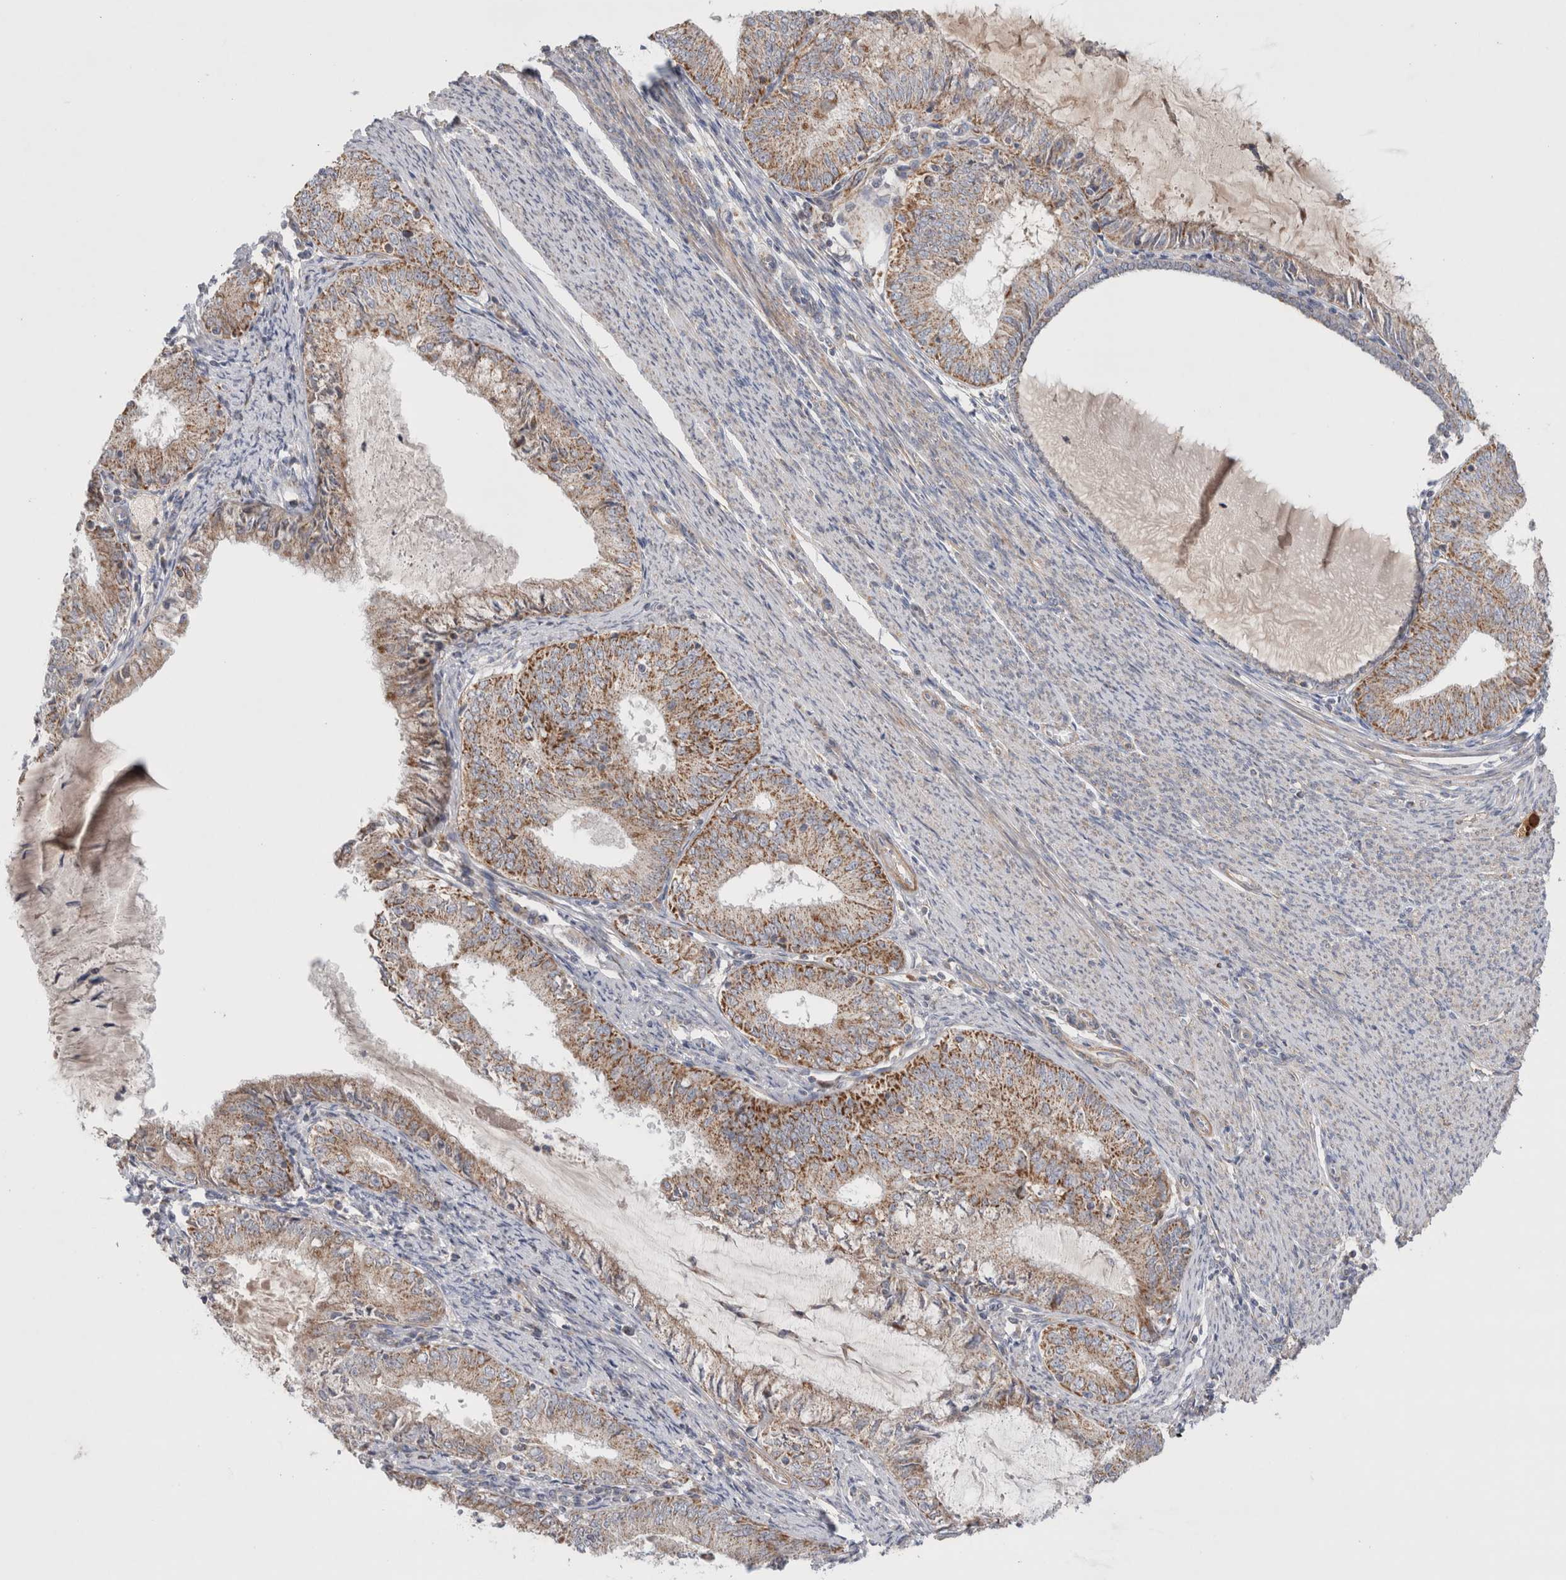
{"staining": {"intensity": "moderate", "quantity": ">75%", "location": "cytoplasmic/membranous"}, "tissue": "endometrial cancer", "cell_type": "Tumor cells", "image_type": "cancer", "snomed": [{"axis": "morphology", "description": "Adenocarcinoma, NOS"}, {"axis": "topography", "description": "Endometrium"}], "caption": "Immunohistochemical staining of human endometrial cancer (adenocarcinoma) shows moderate cytoplasmic/membranous protein positivity in about >75% of tumor cells.", "gene": "MRPS28", "patient": {"sex": "female", "age": 57}}